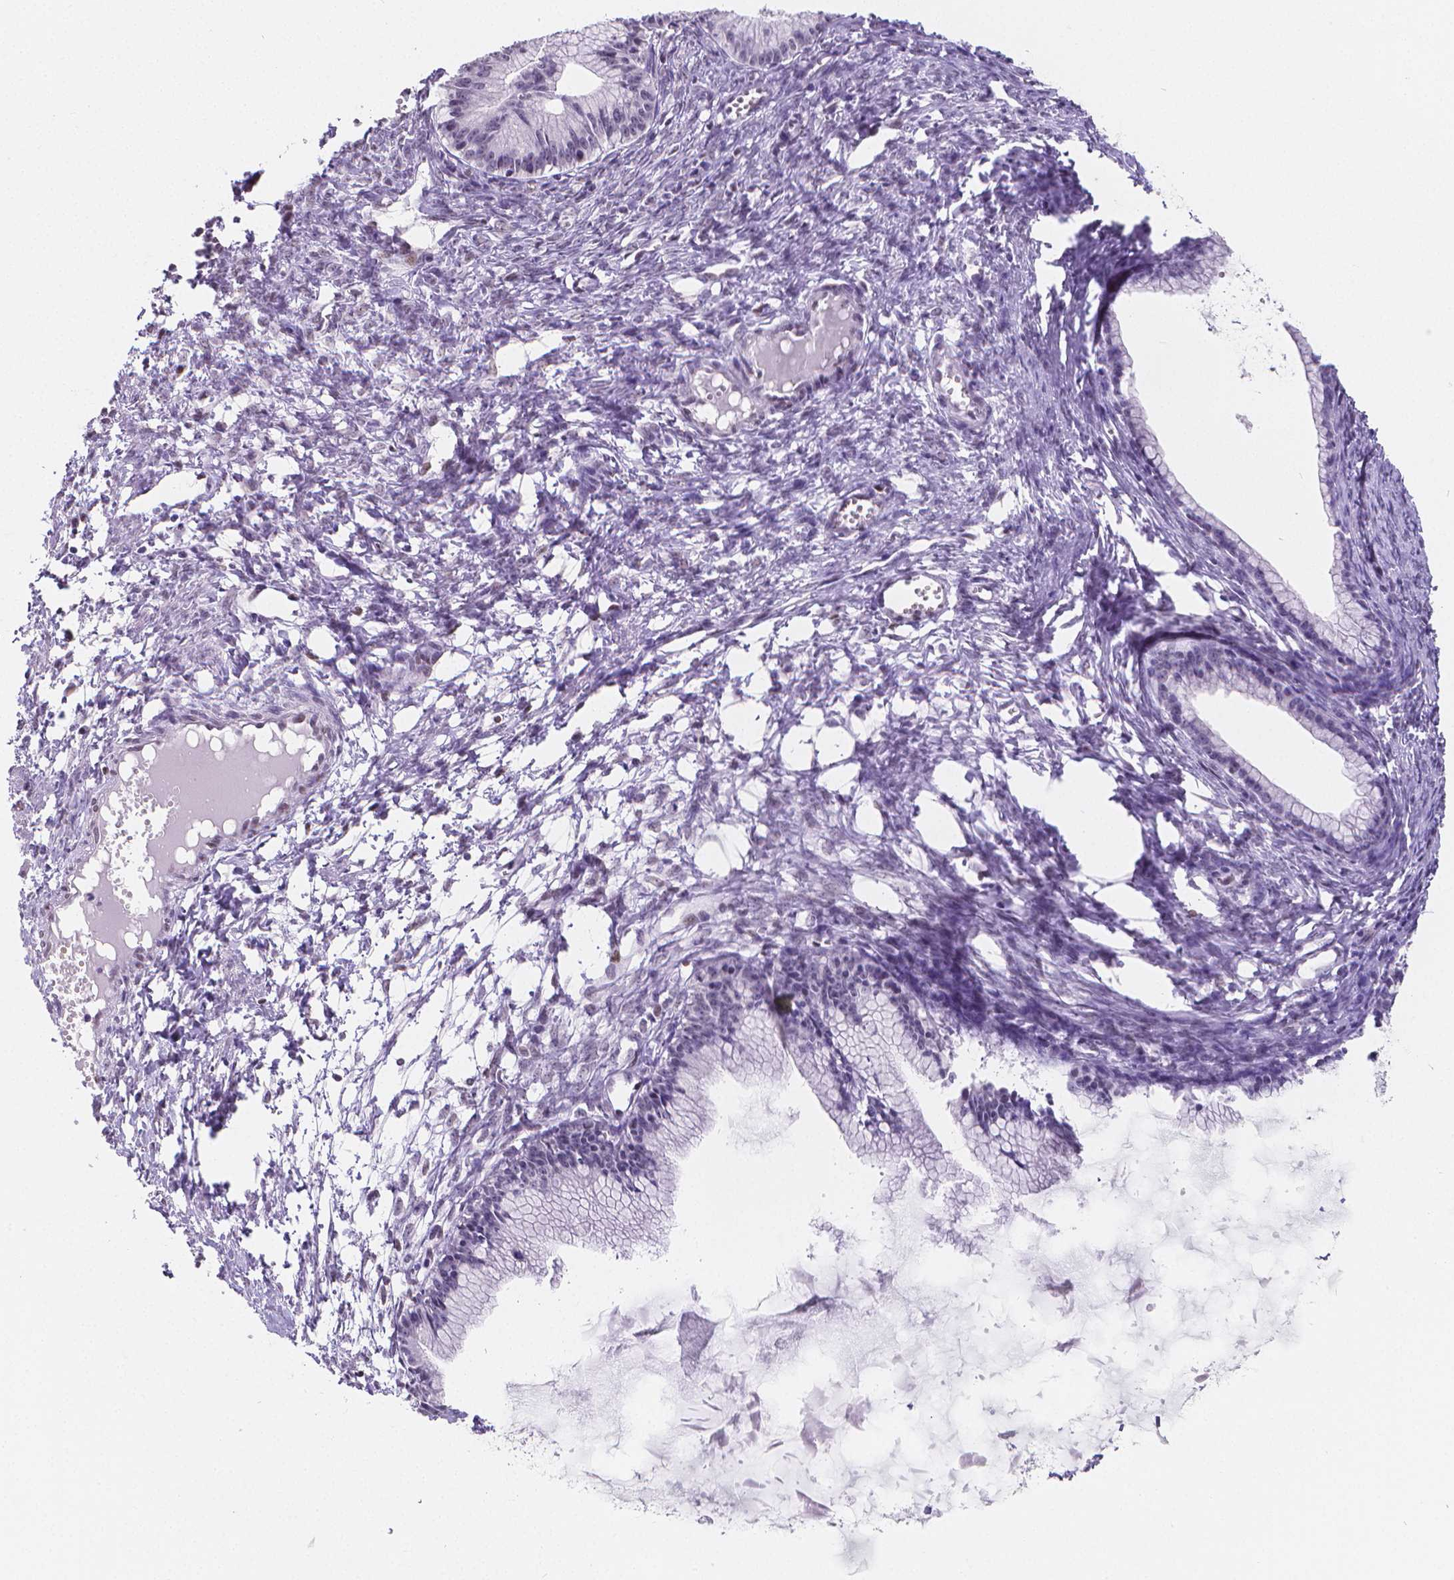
{"staining": {"intensity": "negative", "quantity": "none", "location": "none"}, "tissue": "ovarian cancer", "cell_type": "Tumor cells", "image_type": "cancer", "snomed": [{"axis": "morphology", "description": "Cystadenocarcinoma, mucinous, NOS"}, {"axis": "topography", "description": "Ovary"}], "caption": "An immunohistochemistry (IHC) histopathology image of mucinous cystadenocarcinoma (ovarian) is shown. There is no staining in tumor cells of mucinous cystadenocarcinoma (ovarian).", "gene": "MEF2C", "patient": {"sex": "female", "age": 41}}